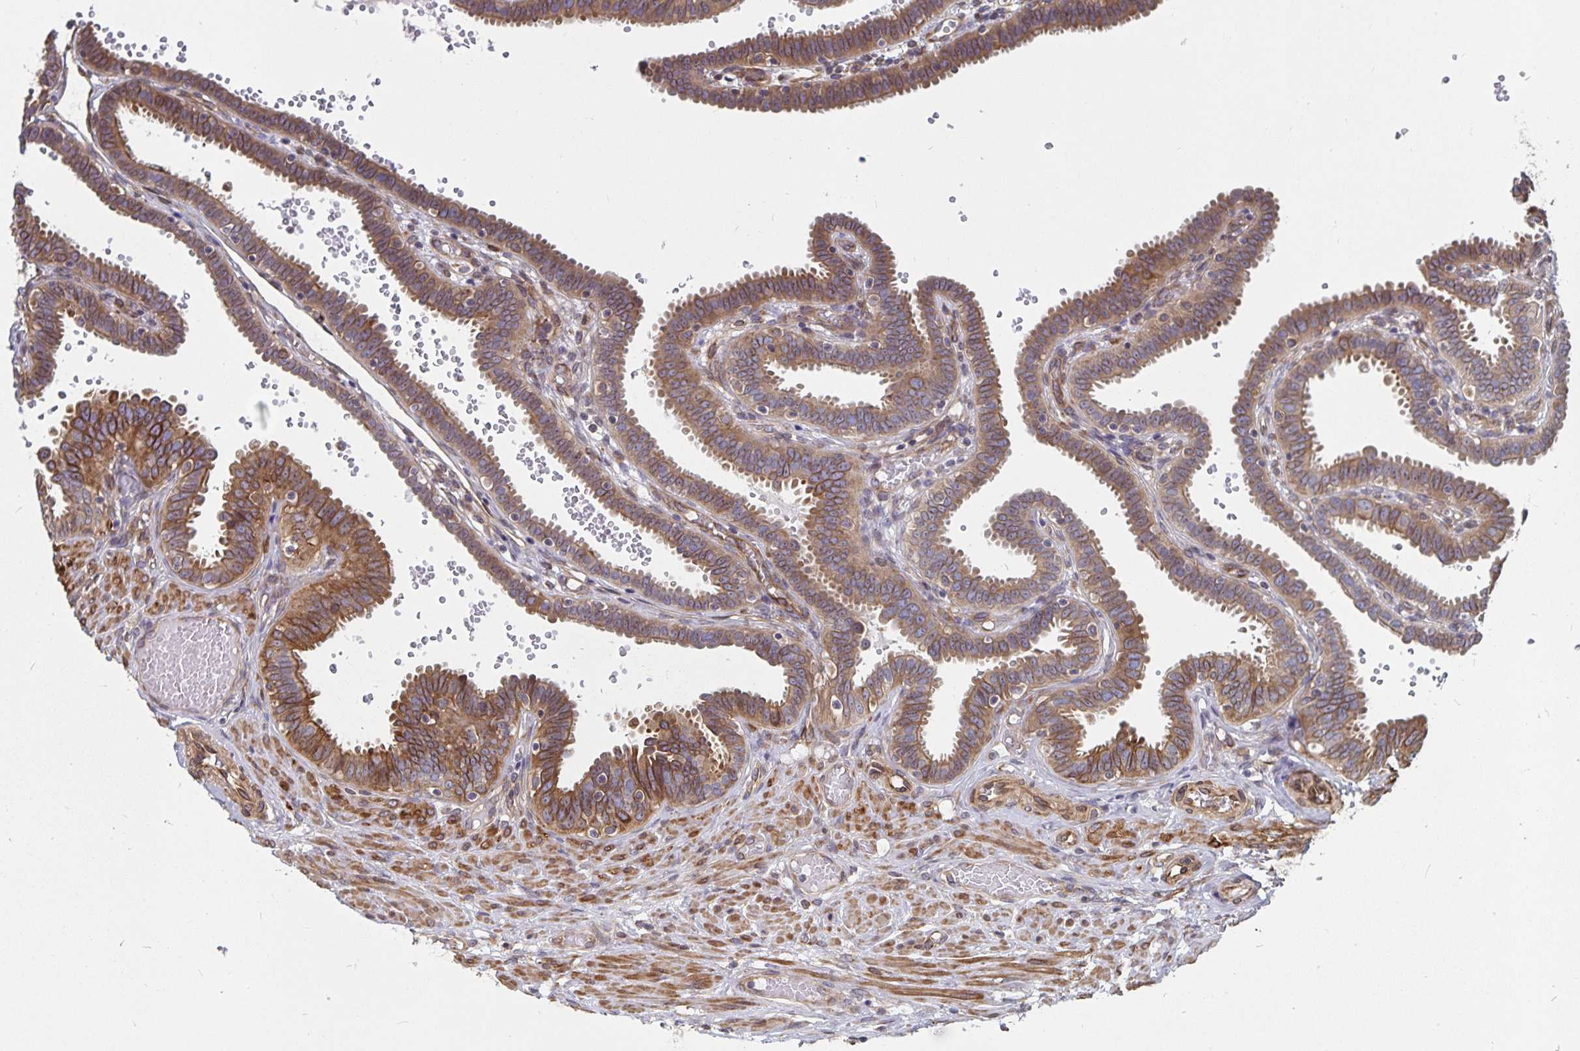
{"staining": {"intensity": "moderate", "quantity": ">75%", "location": "cytoplasmic/membranous"}, "tissue": "fallopian tube", "cell_type": "Glandular cells", "image_type": "normal", "snomed": [{"axis": "morphology", "description": "Normal tissue, NOS"}, {"axis": "topography", "description": "Fallopian tube"}], "caption": "High-magnification brightfield microscopy of unremarkable fallopian tube stained with DAB (3,3'-diaminobenzidine) (brown) and counterstained with hematoxylin (blue). glandular cells exhibit moderate cytoplasmic/membranous staining is appreciated in about>75% of cells. (IHC, brightfield microscopy, high magnification).", "gene": "BCAP29", "patient": {"sex": "female", "age": 37}}